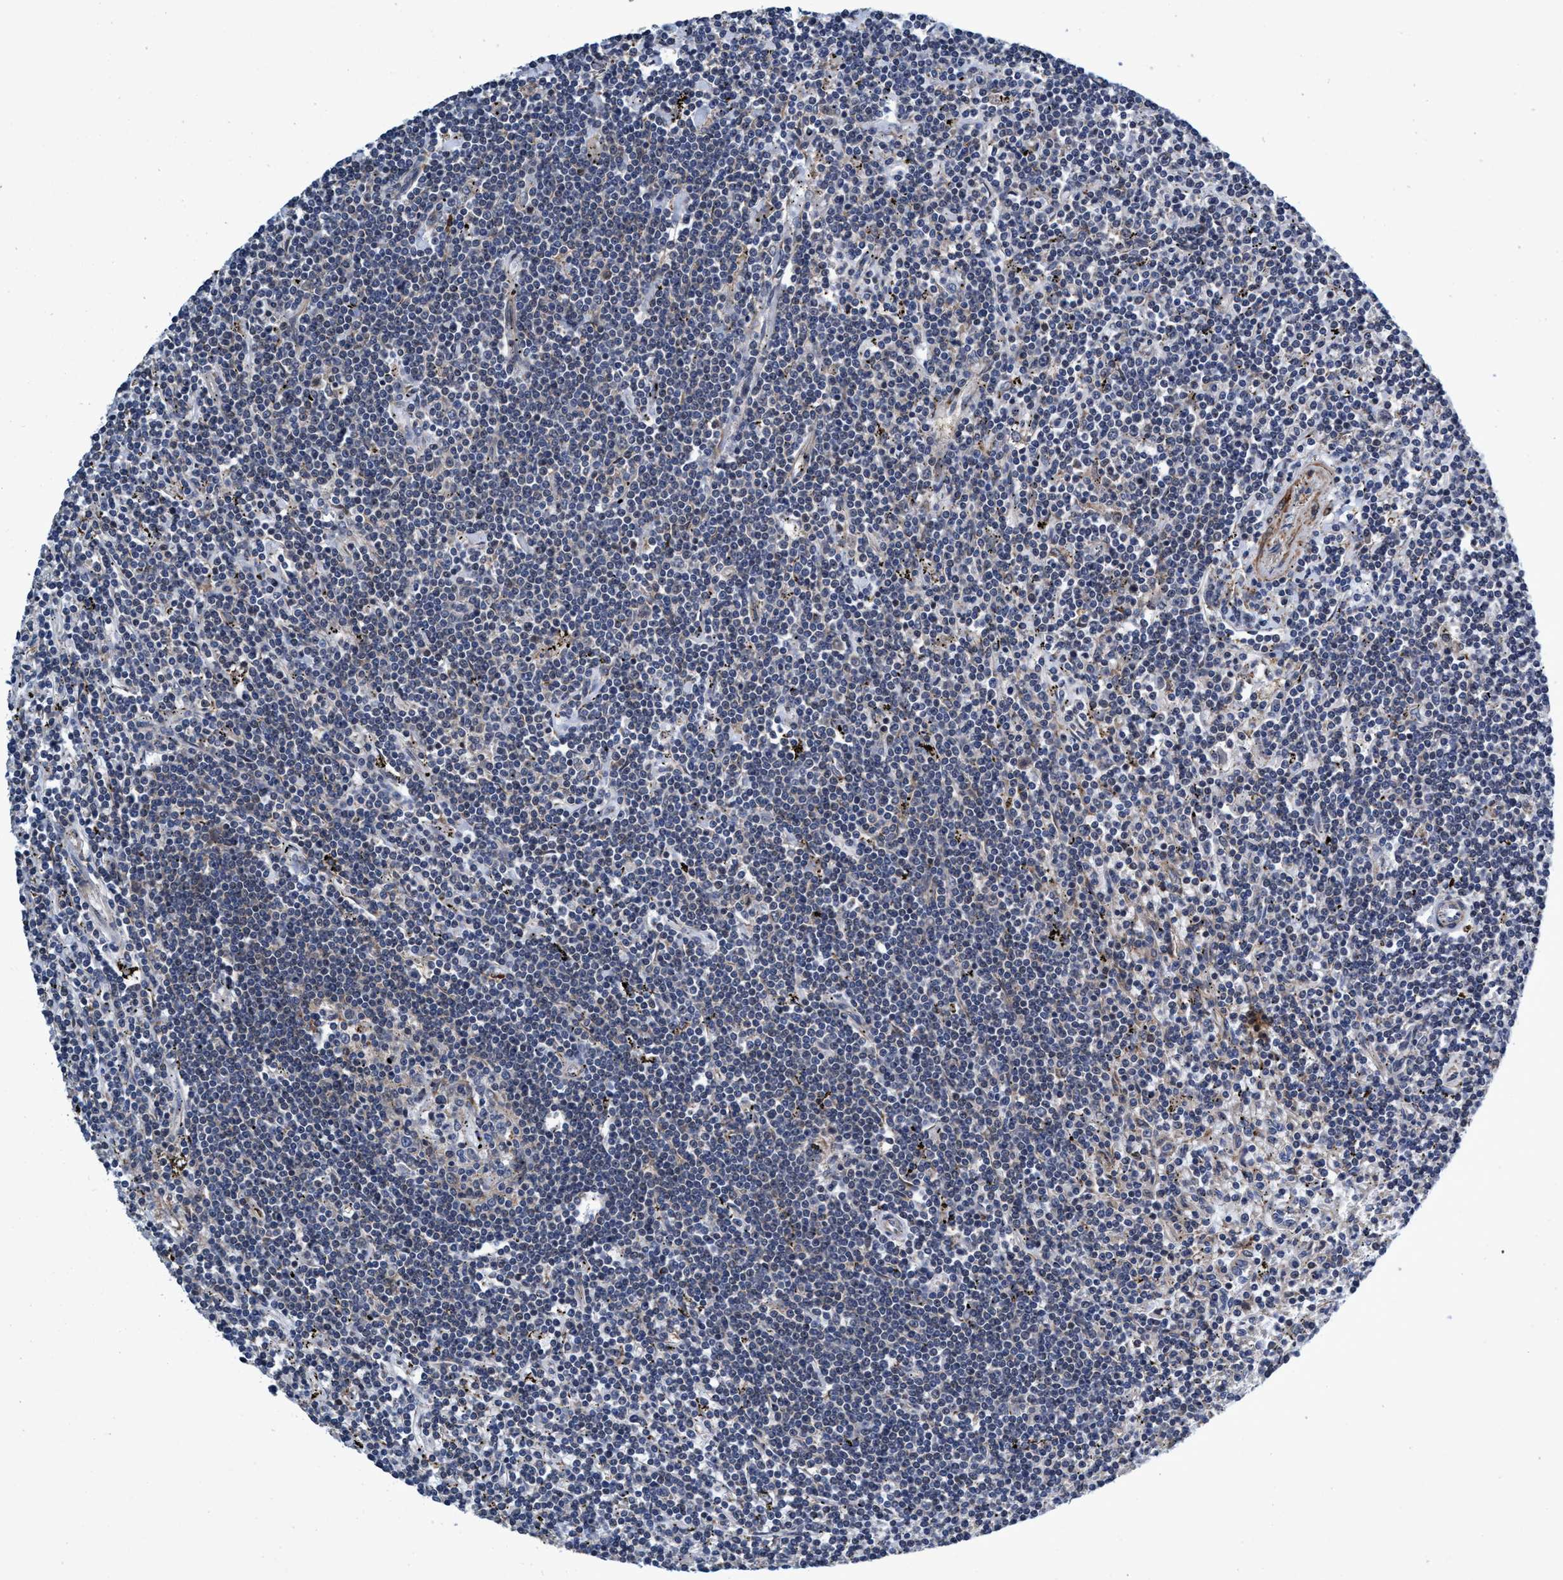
{"staining": {"intensity": "negative", "quantity": "none", "location": "none"}, "tissue": "lymphoma", "cell_type": "Tumor cells", "image_type": "cancer", "snomed": [{"axis": "morphology", "description": "Malignant lymphoma, non-Hodgkin's type, Low grade"}, {"axis": "topography", "description": "Spleen"}], "caption": "Tumor cells show no significant staining in lymphoma. (DAB (3,3'-diaminobenzidine) immunohistochemistry (IHC) with hematoxylin counter stain).", "gene": "CALCOCO2", "patient": {"sex": "male", "age": 76}}